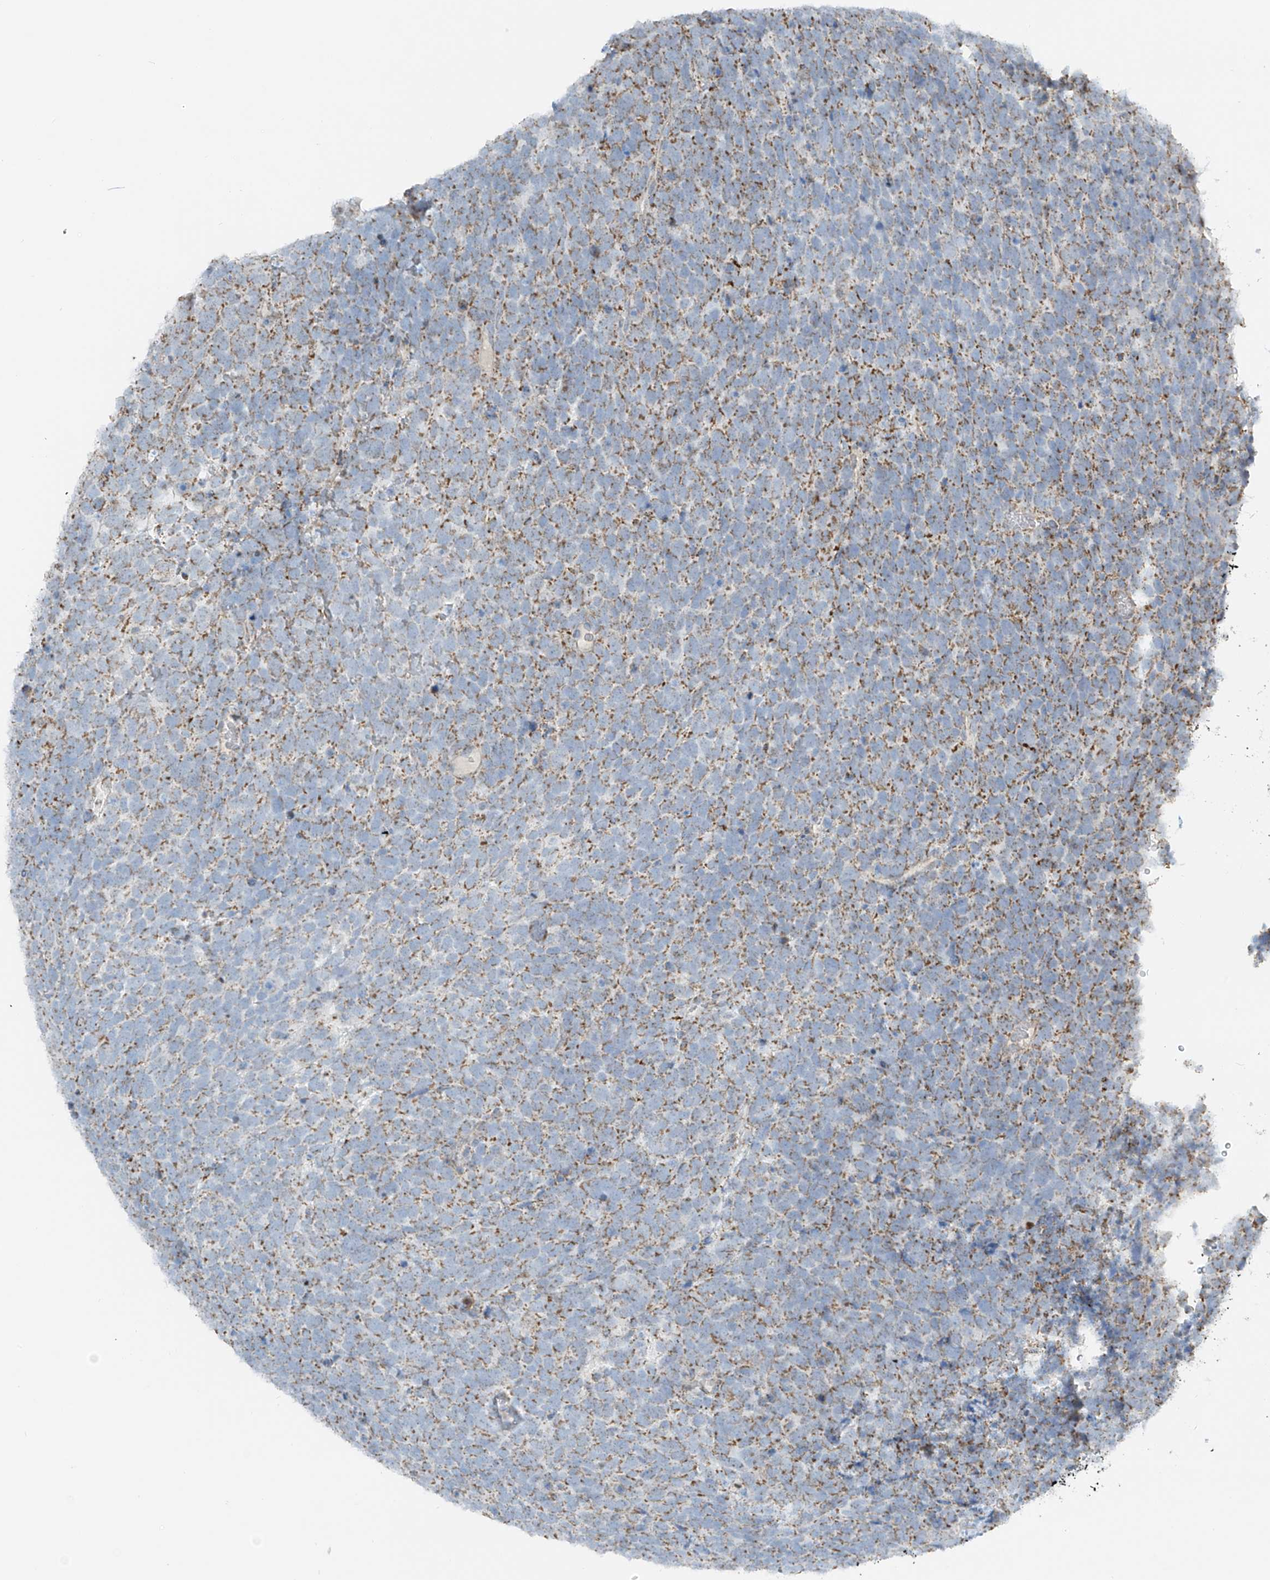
{"staining": {"intensity": "moderate", "quantity": "25%-75%", "location": "cytoplasmic/membranous"}, "tissue": "urothelial cancer", "cell_type": "Tumor cells", "image_type": "cancer", "snomed": [{"axis": "morphology", "description": "Urothelial carcinoma, High grade"}, {"axis": "topography", "description": "Urinary bladder"}], "caption": "This micrograph demonstrates immunohistochemistry (IHC) staining of human urothelial cancer, with medium moderate cytoplasmic/membranous positivity in about 25%-75% of tumor cells.", "gene": "SMDT1", "patient": {"sex": "female", "age": 82}}